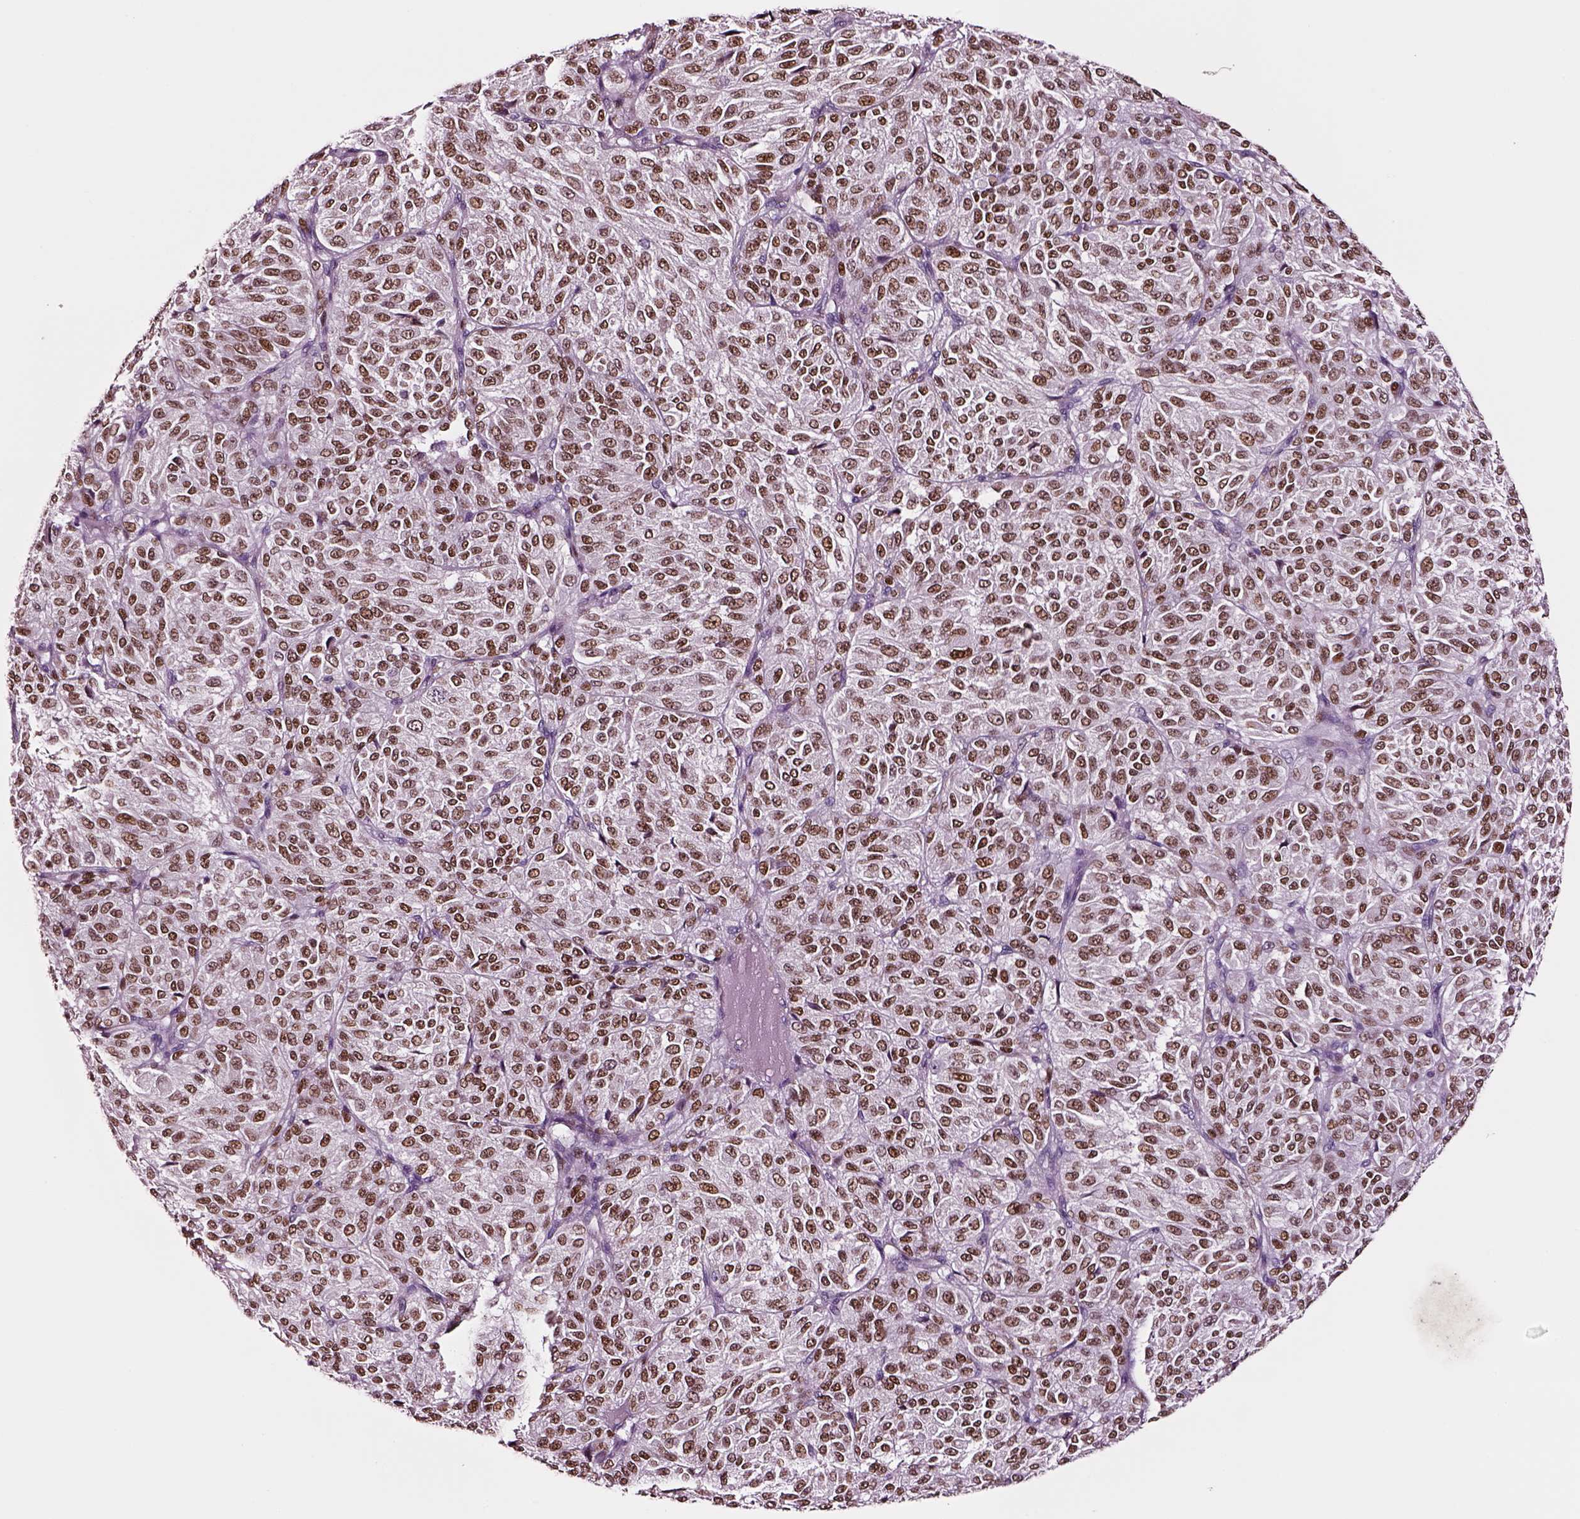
{"staining": {"intensity": "moderate", "quantity": ">75%", "location": "nuclear"}, "tissue": "melanoma", "cell_type": "Tumor cells", "image_type": "cancer", "snomed": [{"axis": "morphology", "description": "Malignant melanoma, Metastatic site"}, {"axis": "topography", "description": "Brain"}], "caption": "Immunohistochemistry of melanoma demonstrates medium levels of moderate nuclear expression in about >75% of tumor cells.", "gene": "SOX10", "patient": {"sex": "female", "age": 56}}